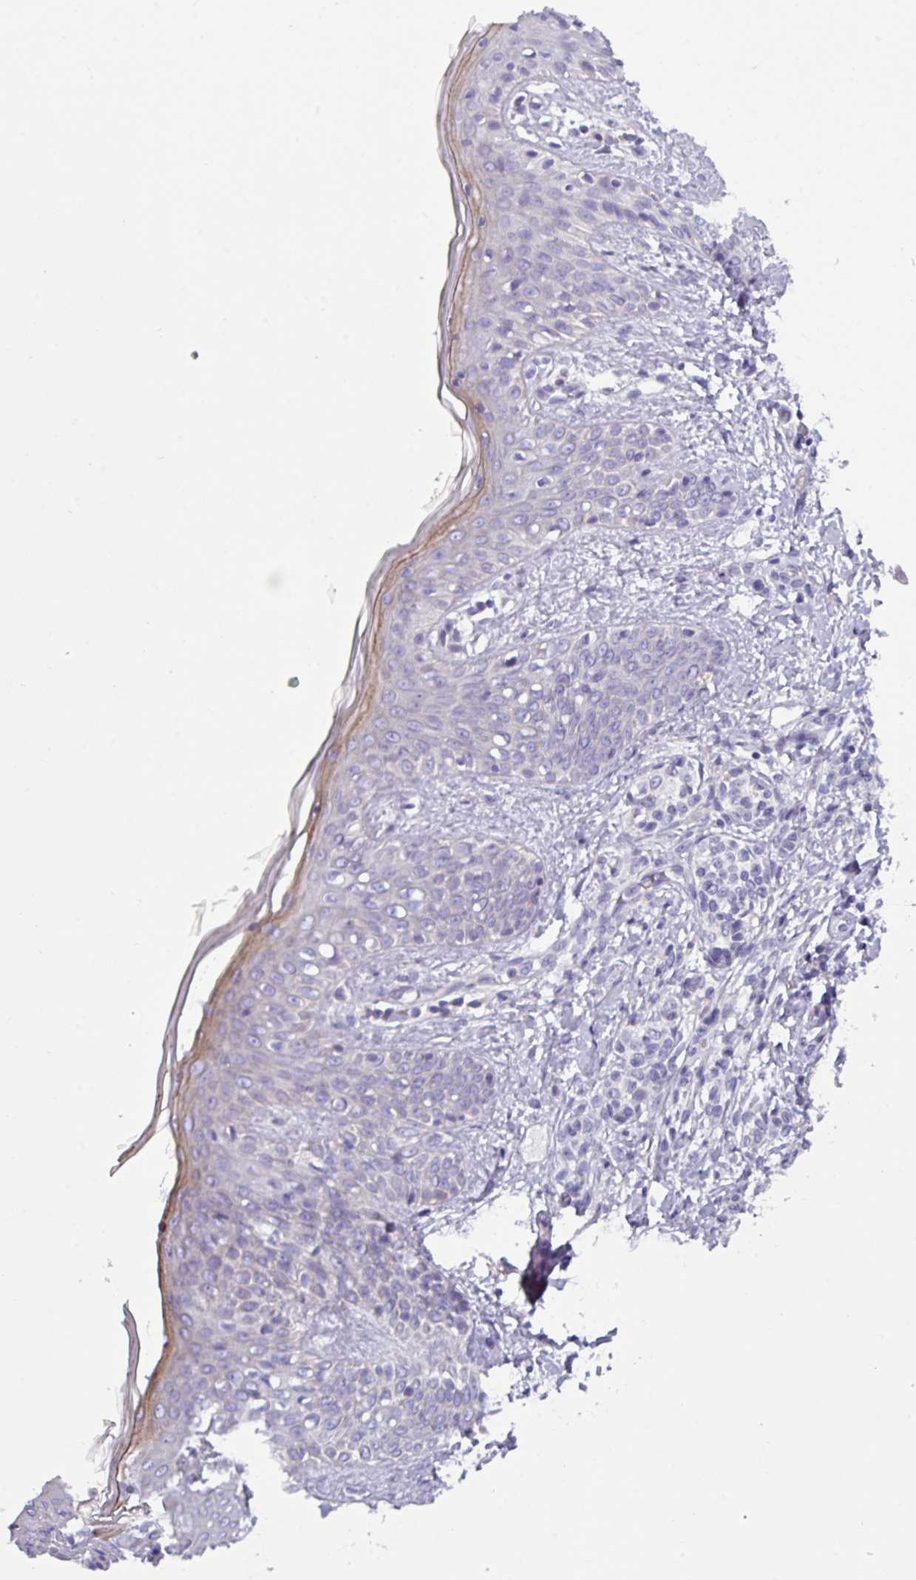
{"staining": {"intensity": "negative", "quantity": "none", "location": "none"}, "tissue": "skin", "cell_type": "Fibroblasts", "image_type": "normal", "snomed": [{"axis": "morphology", "description": "Normal tissue, NOS"}, {"axis": "topography", "description": "Skin"}], "caption": "This is a image of immunohistochemistry (IHC) staining of unremarkable skin, which shows no expression in fibroblasts. The staining was performed using DAB (3,3'-diaminobenzidine) to visualize the protein expression in brown, while the nuclei were stained in blue with hematoxylin (Magnification: 20x).", "gene": "RGS16", "patient": {"sex": "male", "age": 16}}